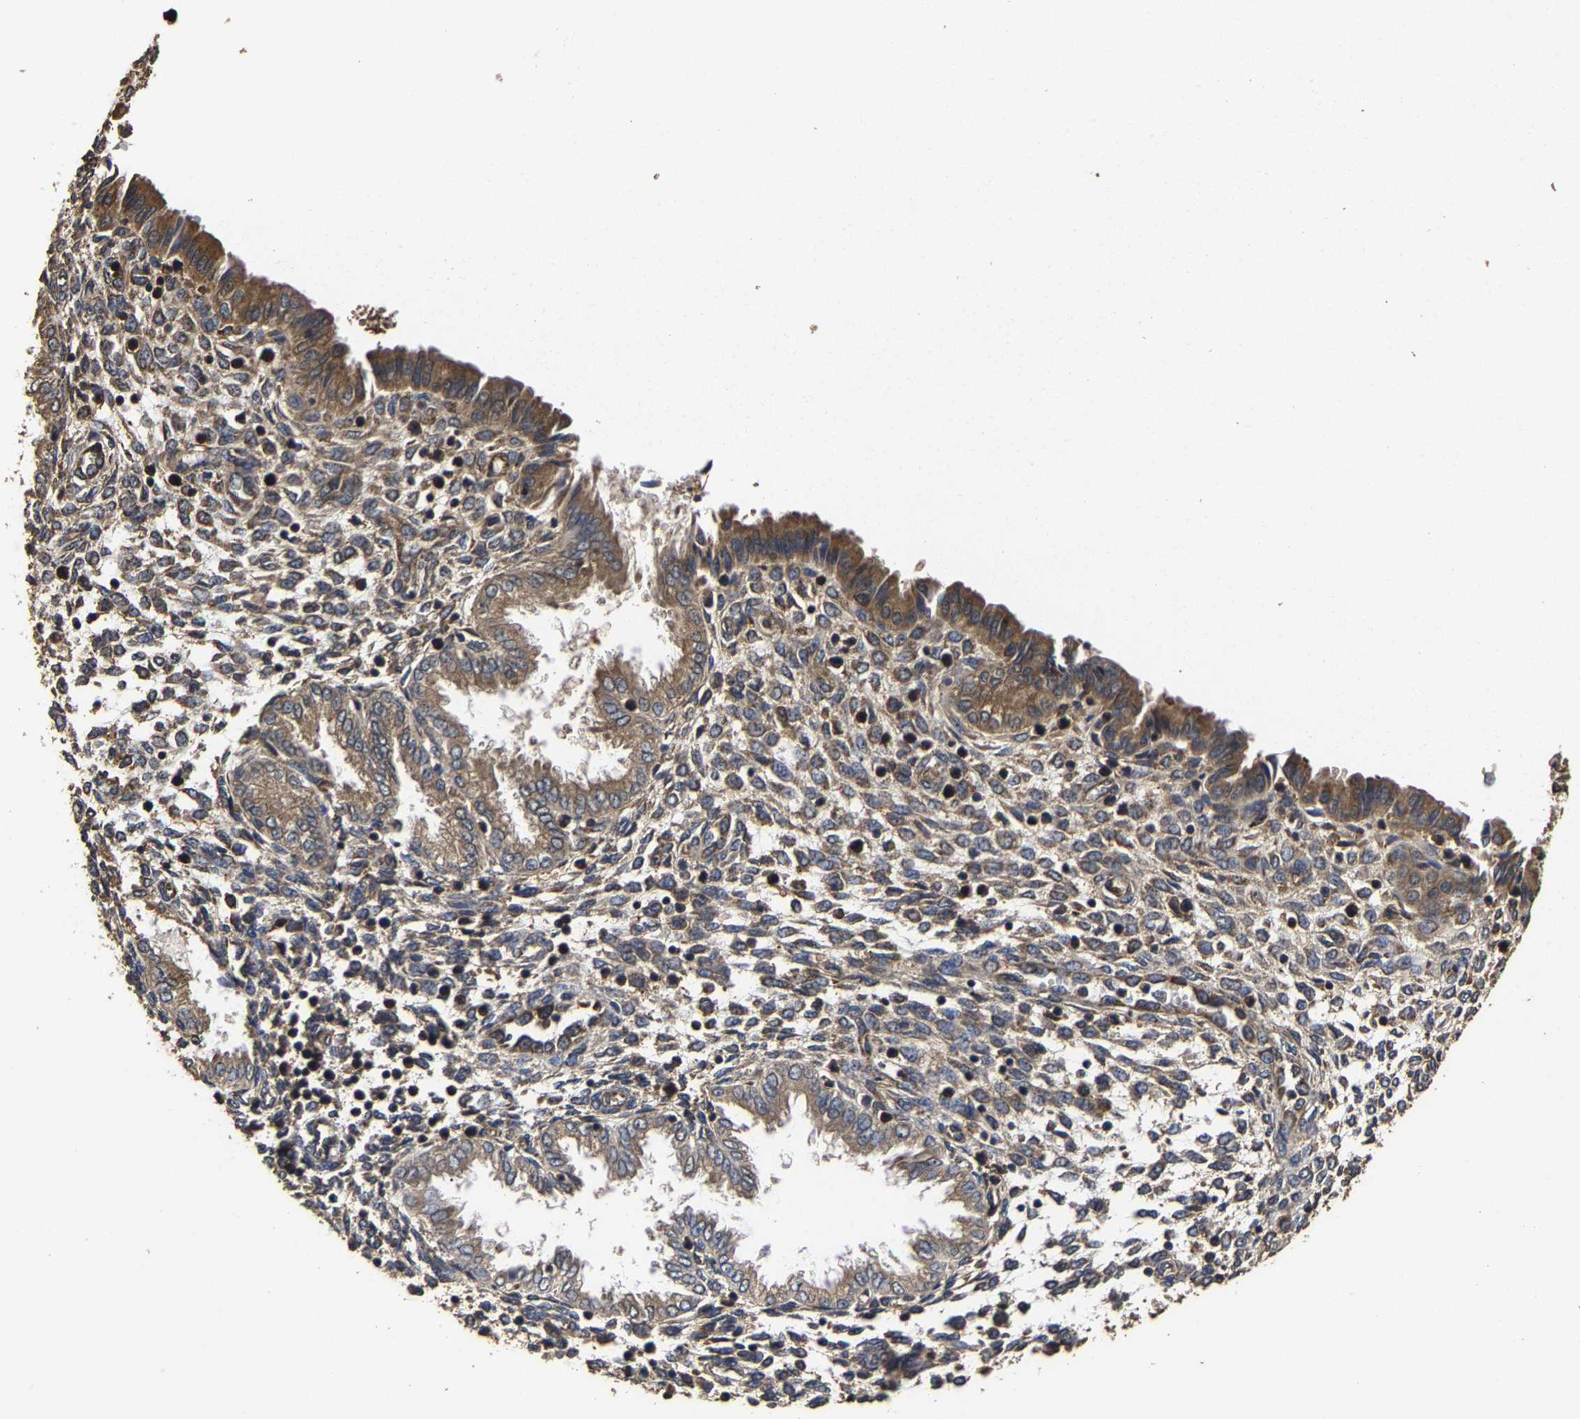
{"staining": {"intensity": "moderate", "quantity": ">75%", "location": "cytoplasmic/membranous"}, "tissue": "endometrium", "cell_type": "Cells in endometrial stroma", "image_type": "normal", "snomed": [{"axis": "morphology", "description": "Normal tissue, NOS"}, {"axis": "topography", "description": "Endometrium"}], "caption": "Immunohistochemical staining of benign human endometrium demonstrates >75% levels of moderate cytoplasmic/membranous protein expression in approximately >75% of cells in endometrial stroma.", "gene": "ITCH", "patient": {"sex": "female", "age": 33}}